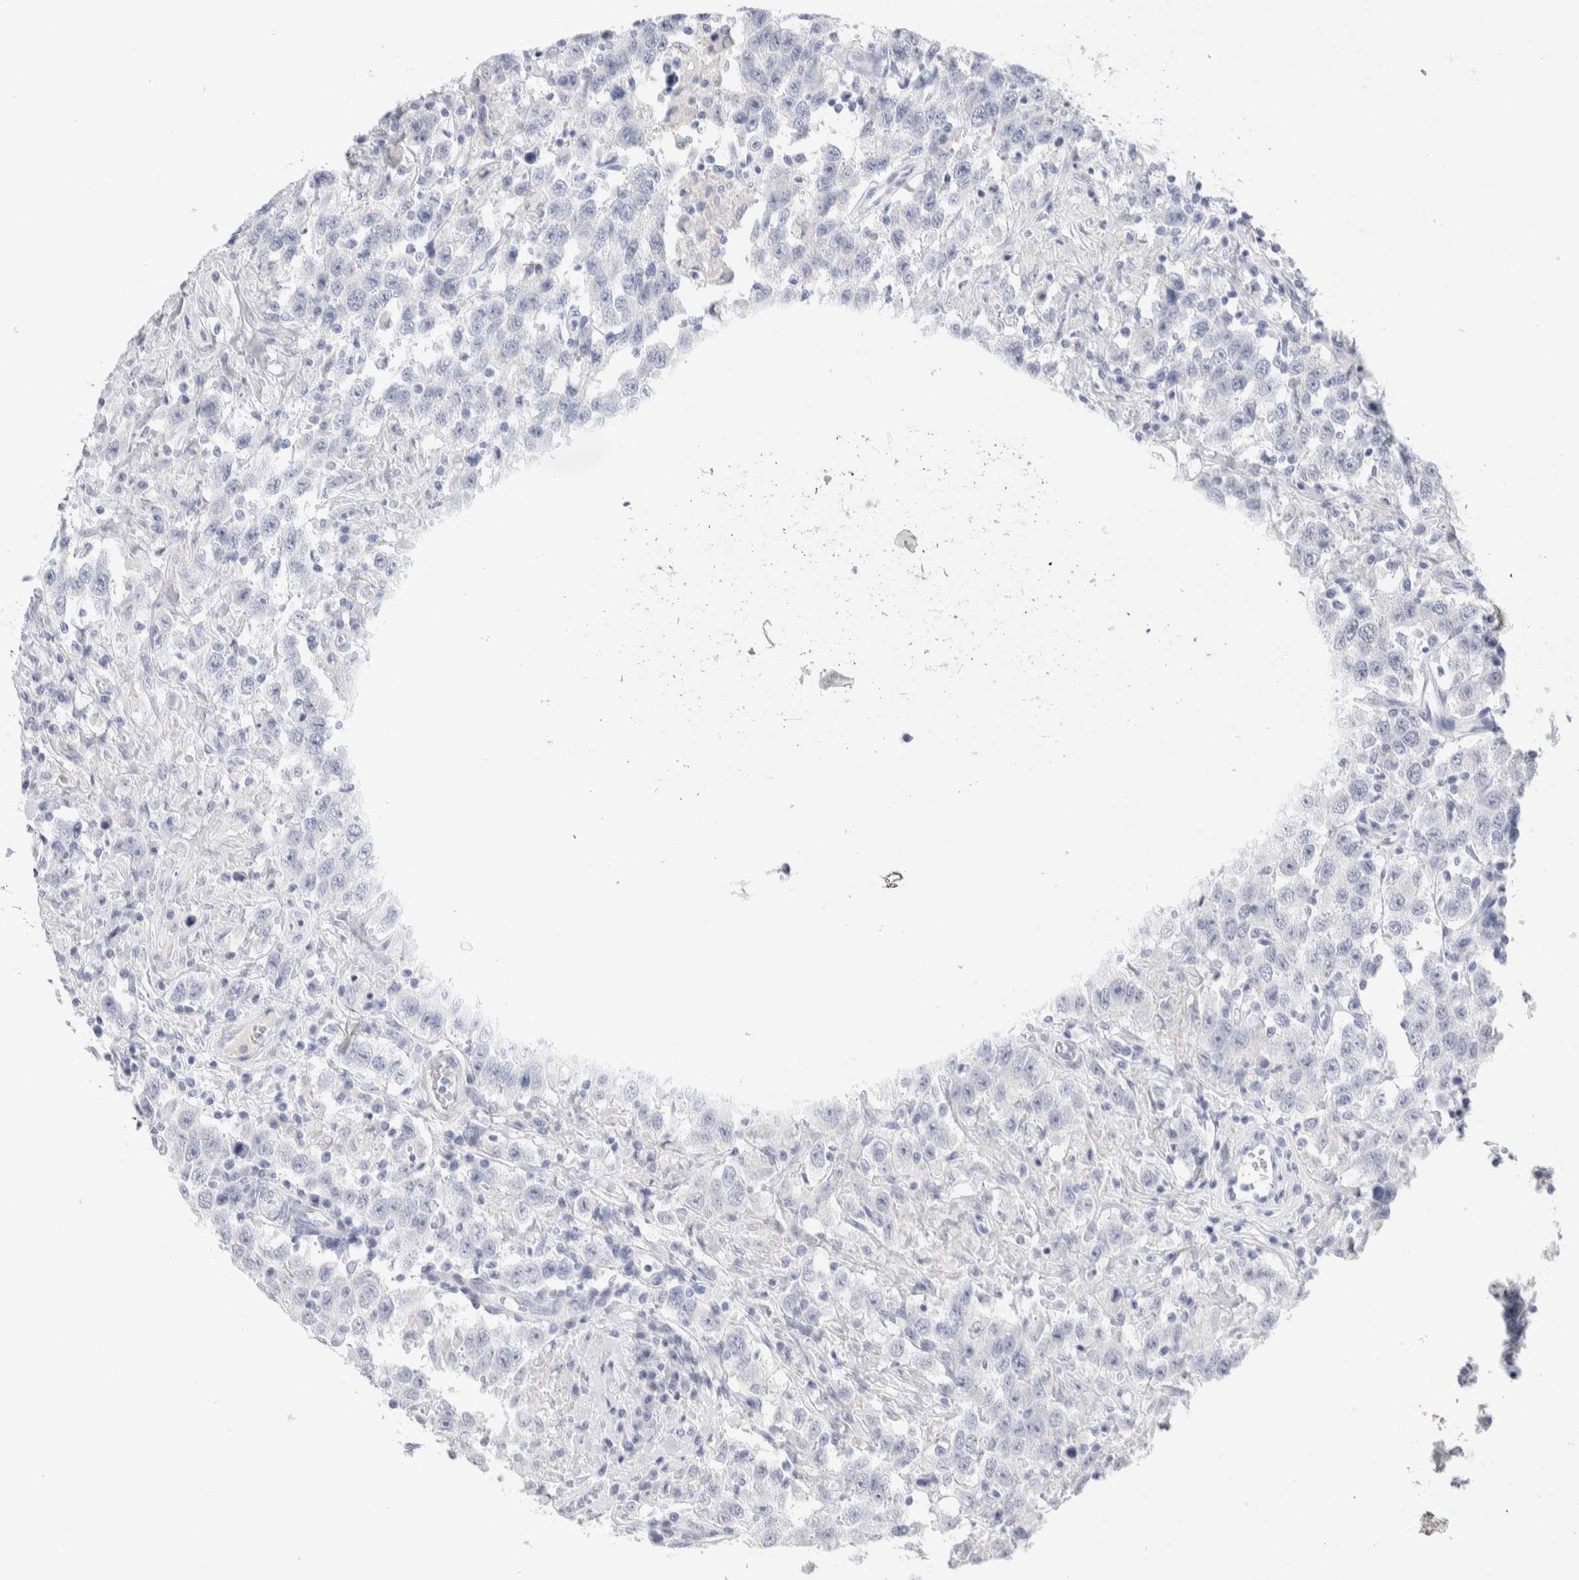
{"staining": {"intensity": "negative", "quantity": "none", "location": "none"}, "tissue": "testis cancer", "cell_type": "Tumor cells", "image_type": "cancer", "snomed": [{"axis": "morphology", "description": "Seminoma, NOS"}, {"axis": "topography", "description": "Testis"}], "caption": "DAB immunohistochemical staining of testis seminoma exhibits no significant expression in tumor cells.", "gene": "GDA", "patient": {"sex": "male", "age": 41}}